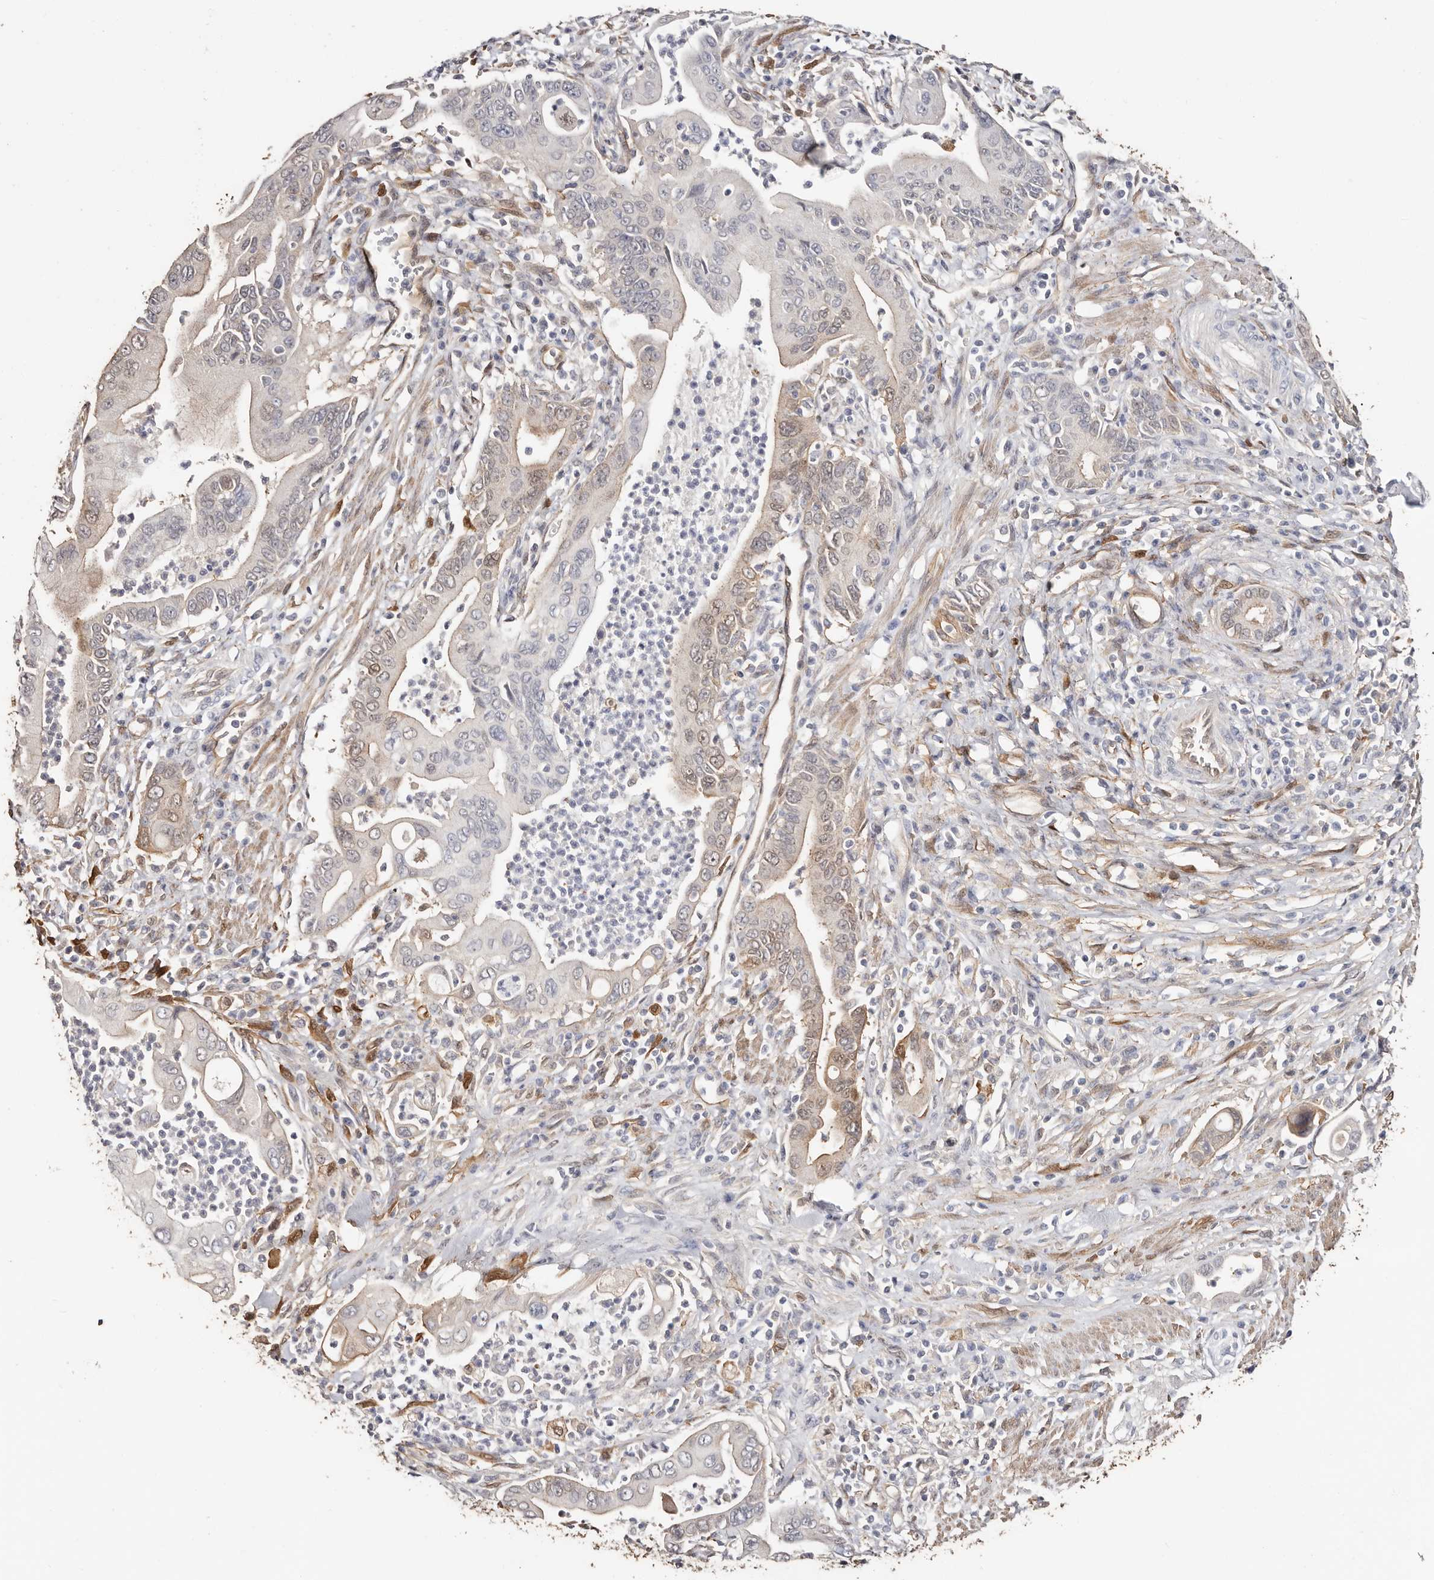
{"staining": {"intensity": "weak", "quantity": "<25%", "location": "cytoplasmic/membranous,nuclear"}, "tissue": "pancreatic cancer", "cell_type": "Tumor cells", "image_type": "cancer", "snomed": [{"axis": "morphology", "description": "Adenocarcinoma, NOS"}, {"axis": "topography", "description": "Pancreas"}], "caption": "IHC micrograph of human pancreatic adenocarcinoma stained for a protein (brown), which reveals no staining in tumor cells.", "gene": "TGM2", "patient": {"sex": "male", "age": 78}}